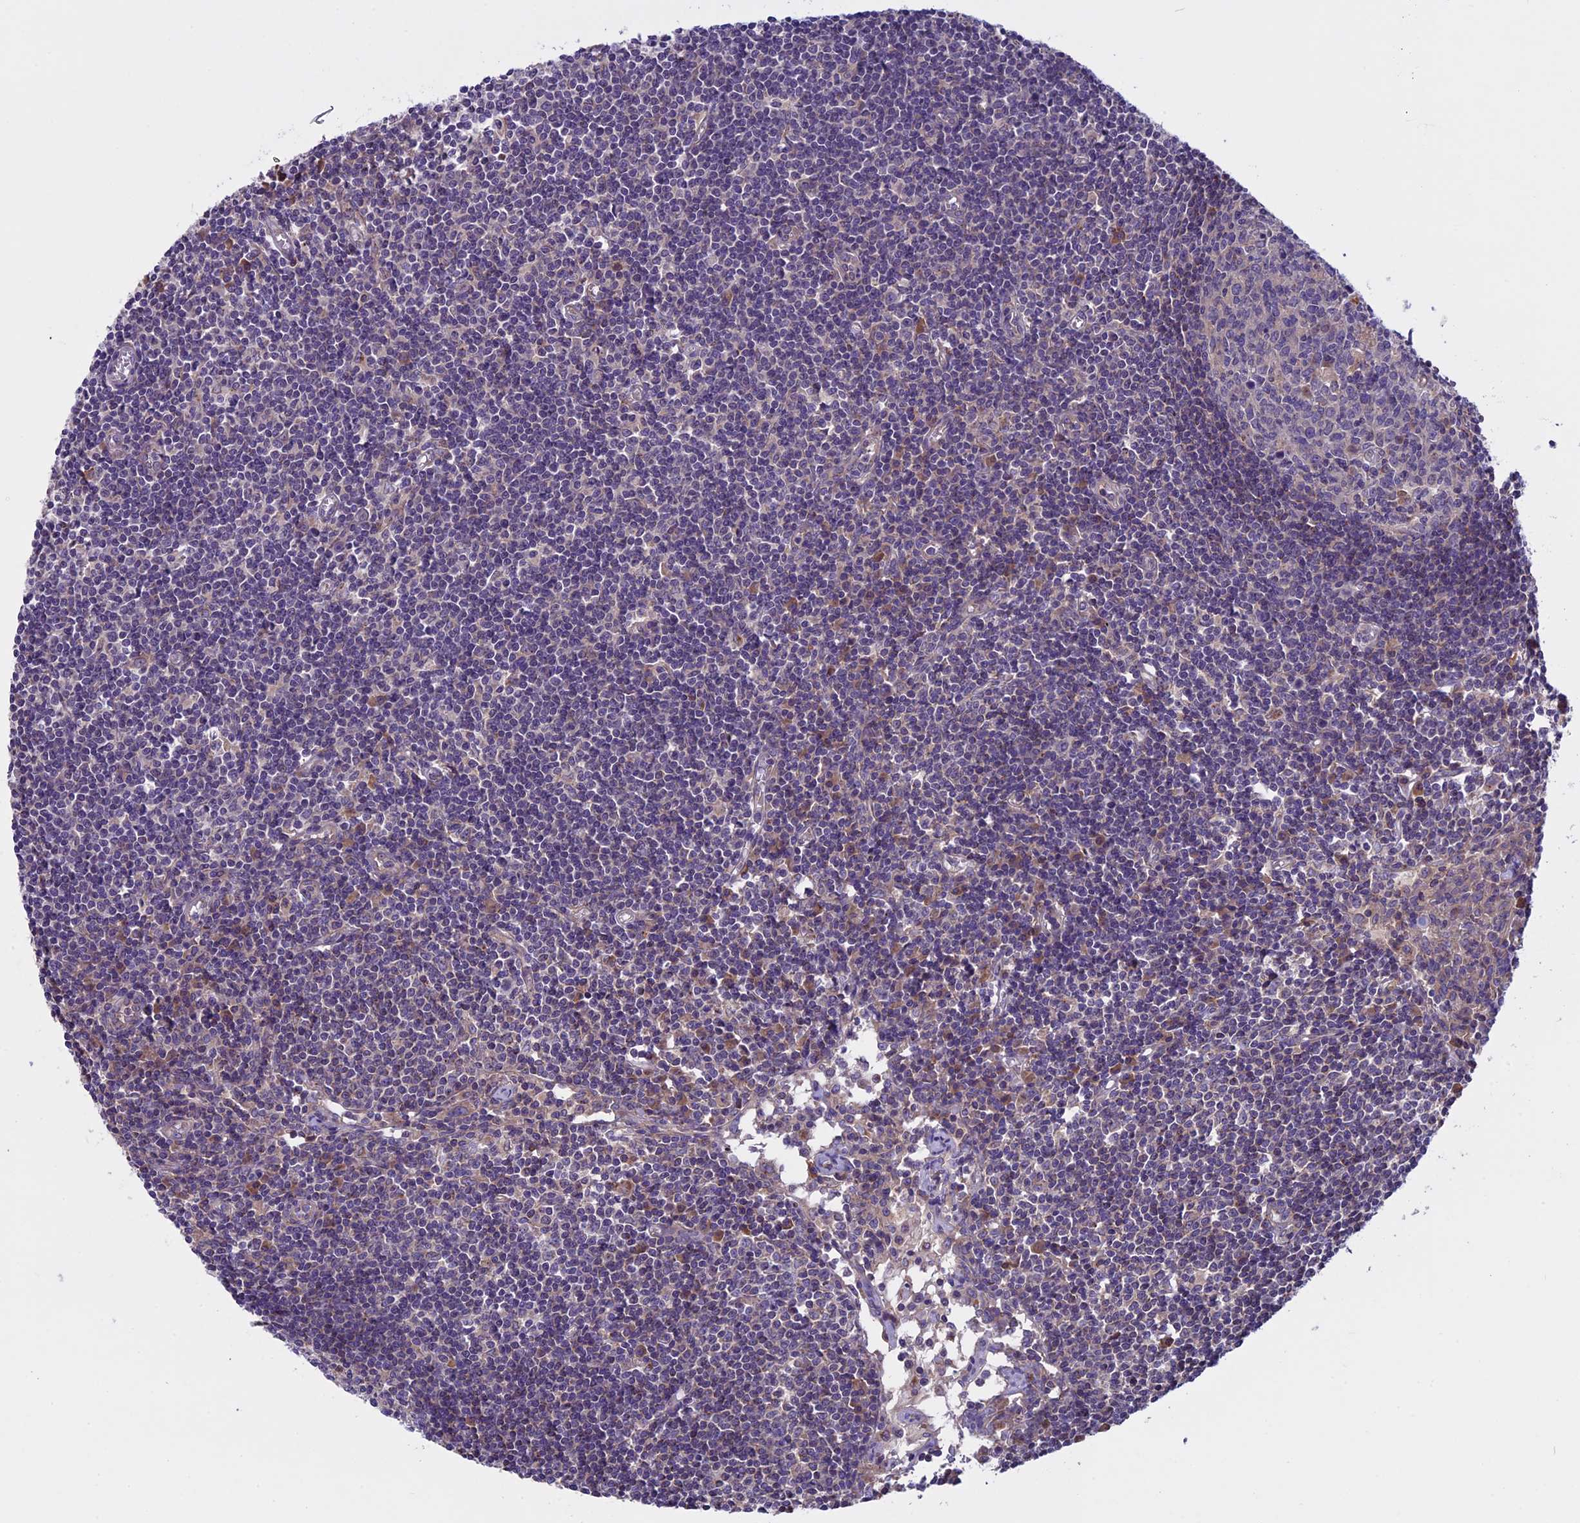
{"staining": {"intensity": "negative", "quantity": "none", "location": "none"}, "tissue": "lymph node", "cell_type": "Germinal center cells", "image_type": "normal", "snomed": [{"axis": "morphology", "description": "Normal tissue, NOS"}, {"axis": "topography", "description": "Lymph node"}], "caption": "IHC of normal lymph node demonstrates no expression in germinal center cells.", "gene": "DCTN5", "patient": {"sex": "female", "age": 55}}